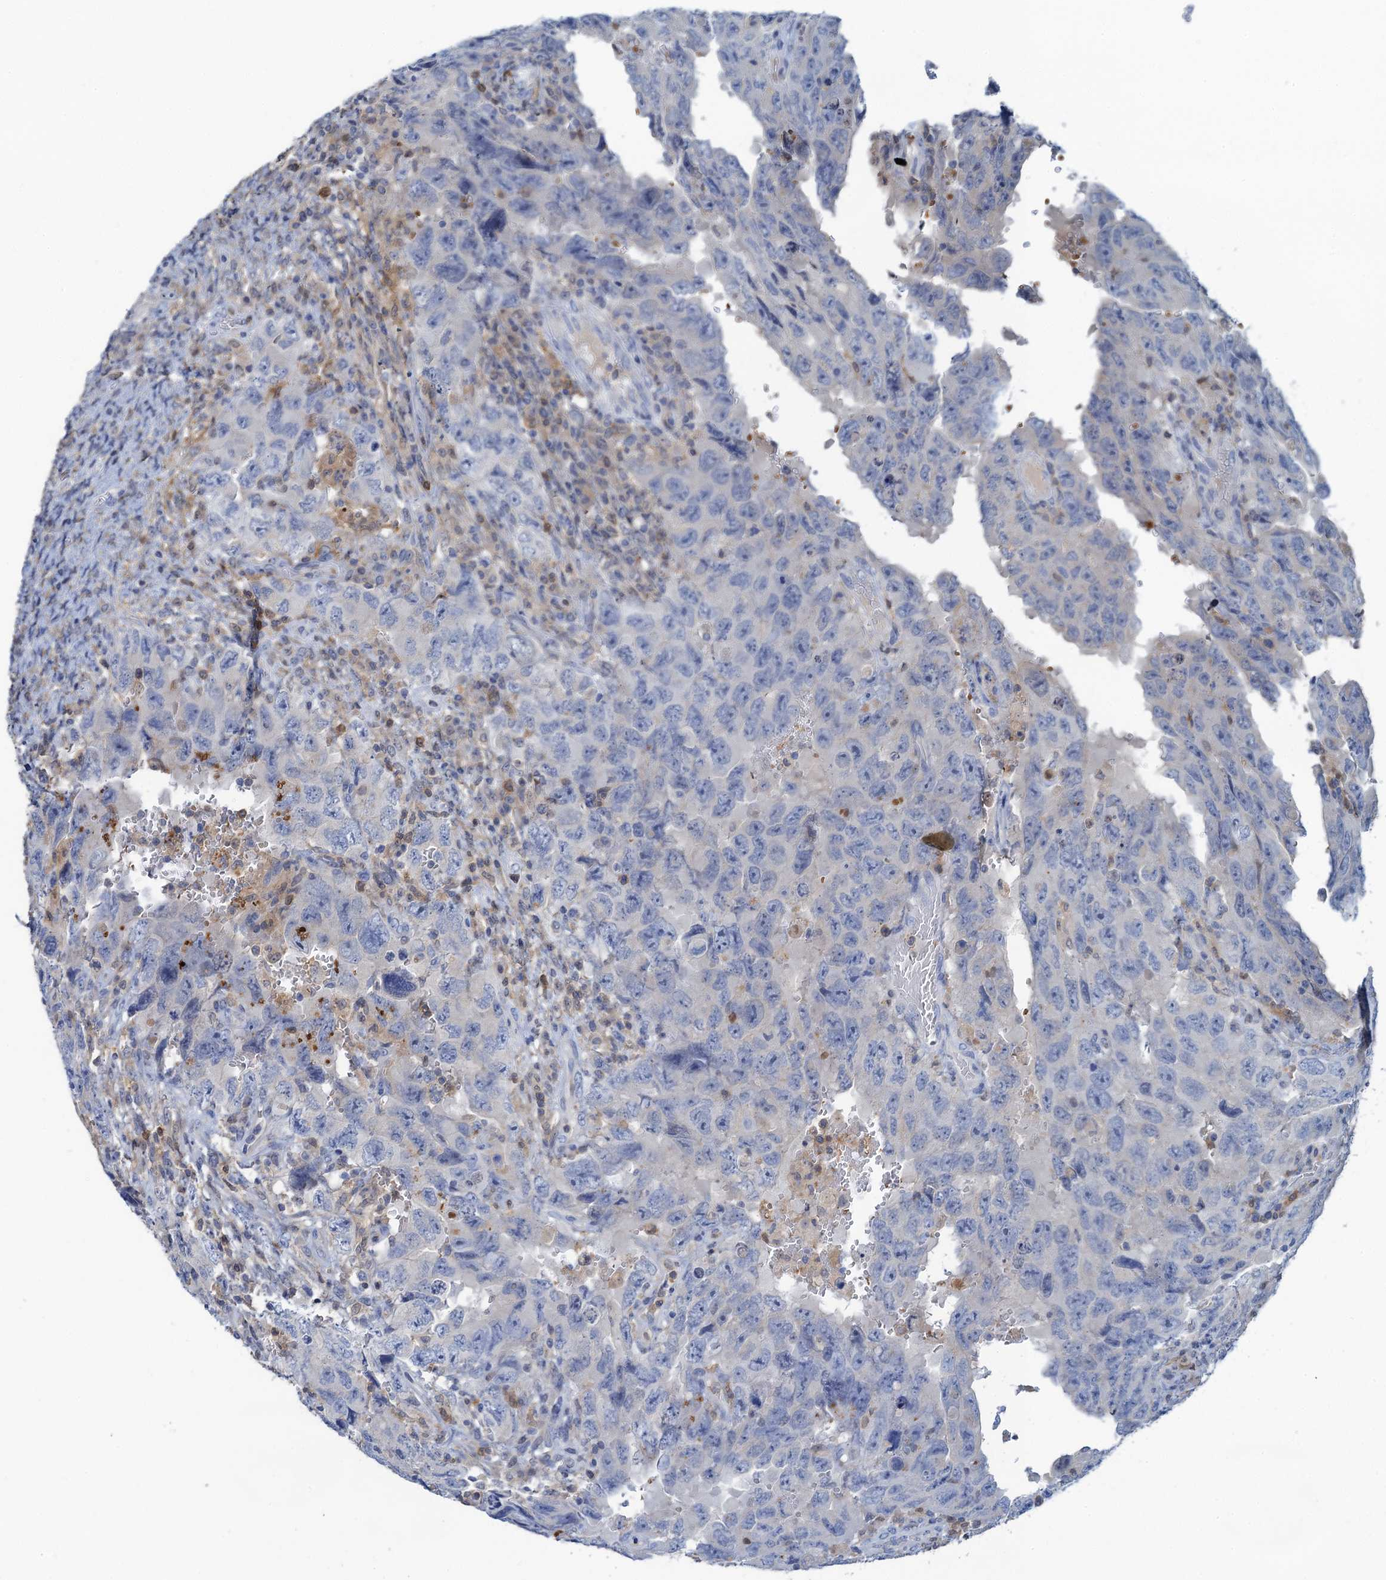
{"staining": {"intensity": "negative", "quantity": "none", "location": "none"}, "tissue": "testis cancer", "cell_type": "Tumor cells", "image_type": "cancer", "snomed": [{"axis": "morphology", "description": "Carcinoma, Embryonal, NOS"}, {"axis": "topography", "description": "Testis"}], "caption": "A photomicrograph of testis cancer (embryonal carcinoma) stained for a protein shows no brown staining in tumor cells.", "gene": "FAH", "patient": {"sex": "male", "age": 26}}